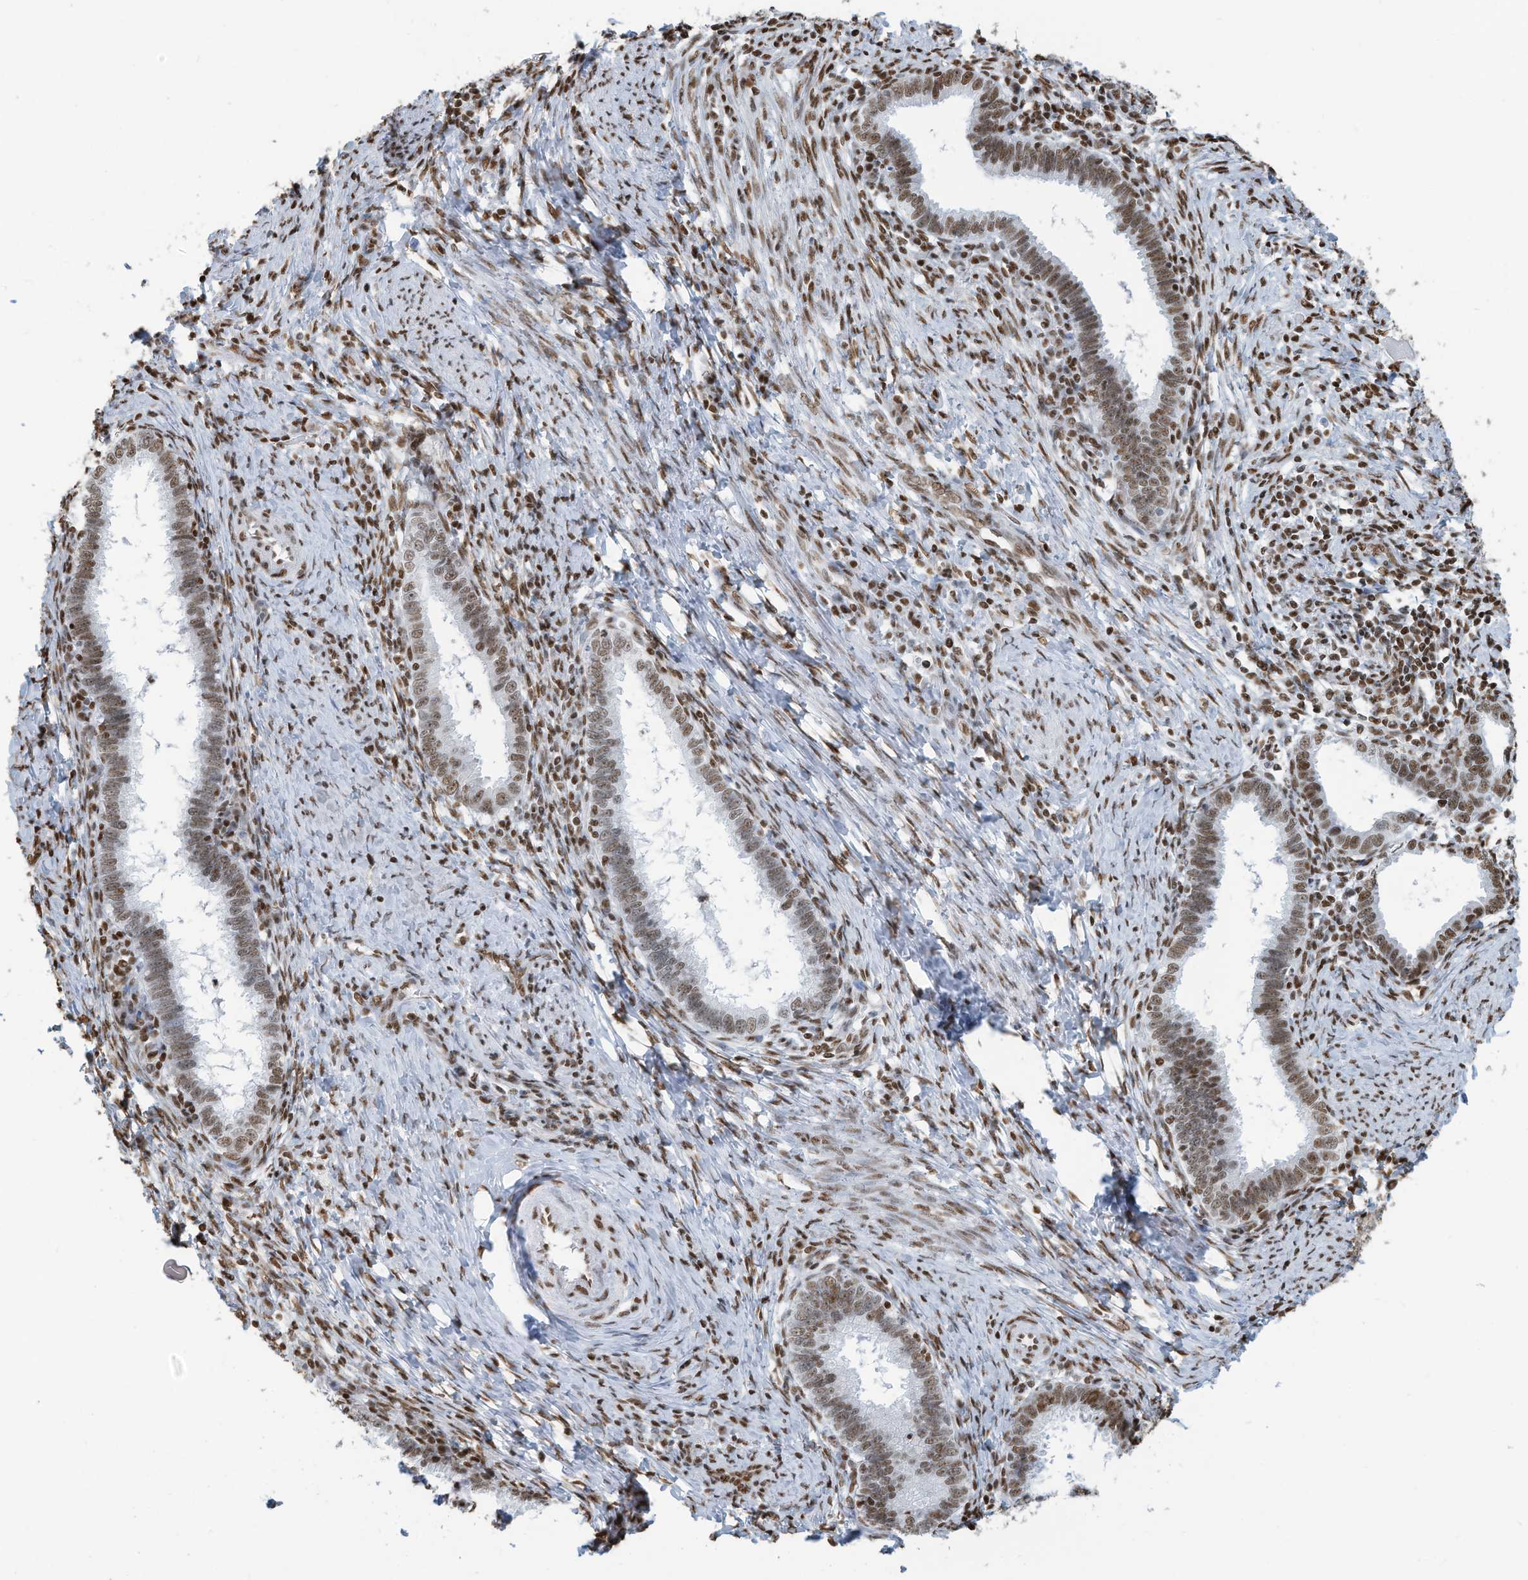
{"staining": {"intensity": "moderate", "quantity": ">75%", "location": "nuclear"}, "tissue": "cervical cancer", "cell_type": "Tumor cells", "image_type": "cancer", "snomed": [{"axis": "morphology", "description": "Adenocarcinoma, NOS"}, {"axis": "topography", "description": "Cervix"}], "caption": "Protein staining demonstrates moderate nuclear positivity in approximately >75% of tumor cells in cervical cancer.", "gene": "SARNP", "patient": {"sex": "female", "age": 36}}